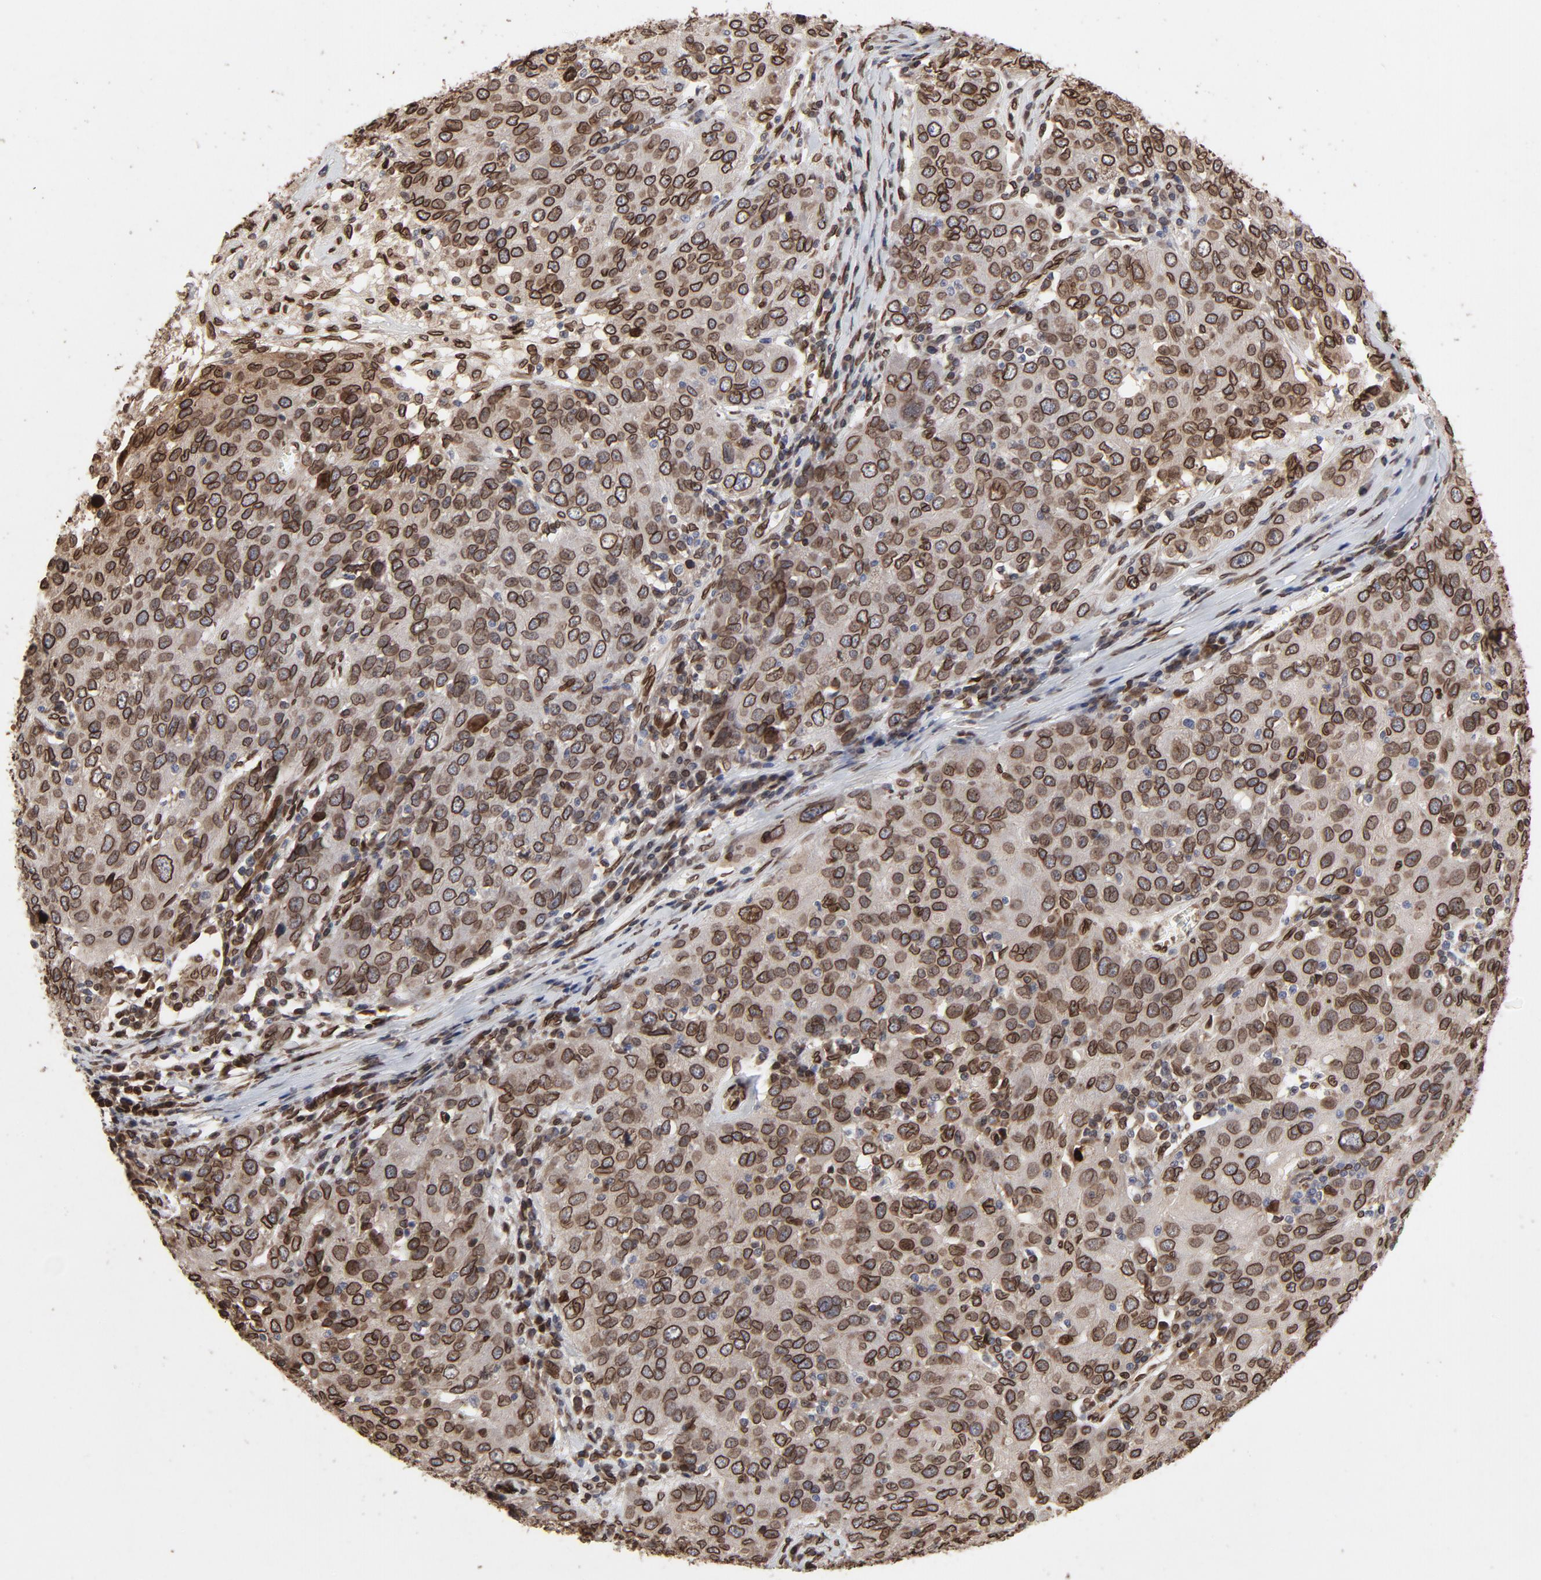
{"staining": {"intensity": "strong", "quantity": ">75%", "location": "cytoplasmic/membranous,nuclear"}, "tissue": "ovarian cancer", "cell_type": "Tumor cells", "image_type": "cancer", "snomed": [{"axis": "morphology", "description": "Carcinoma, endometroid"}, {"axis": "topography", "description": "Ovary"}], "caption": "Strong cytoplasmic/membranous and nuclear positivity is appreciated in about >75% of tumor cells in ovarian endometroid carcinoma.", "gene": "LMNA", "patient": {"sex": "female", "age": 50}}